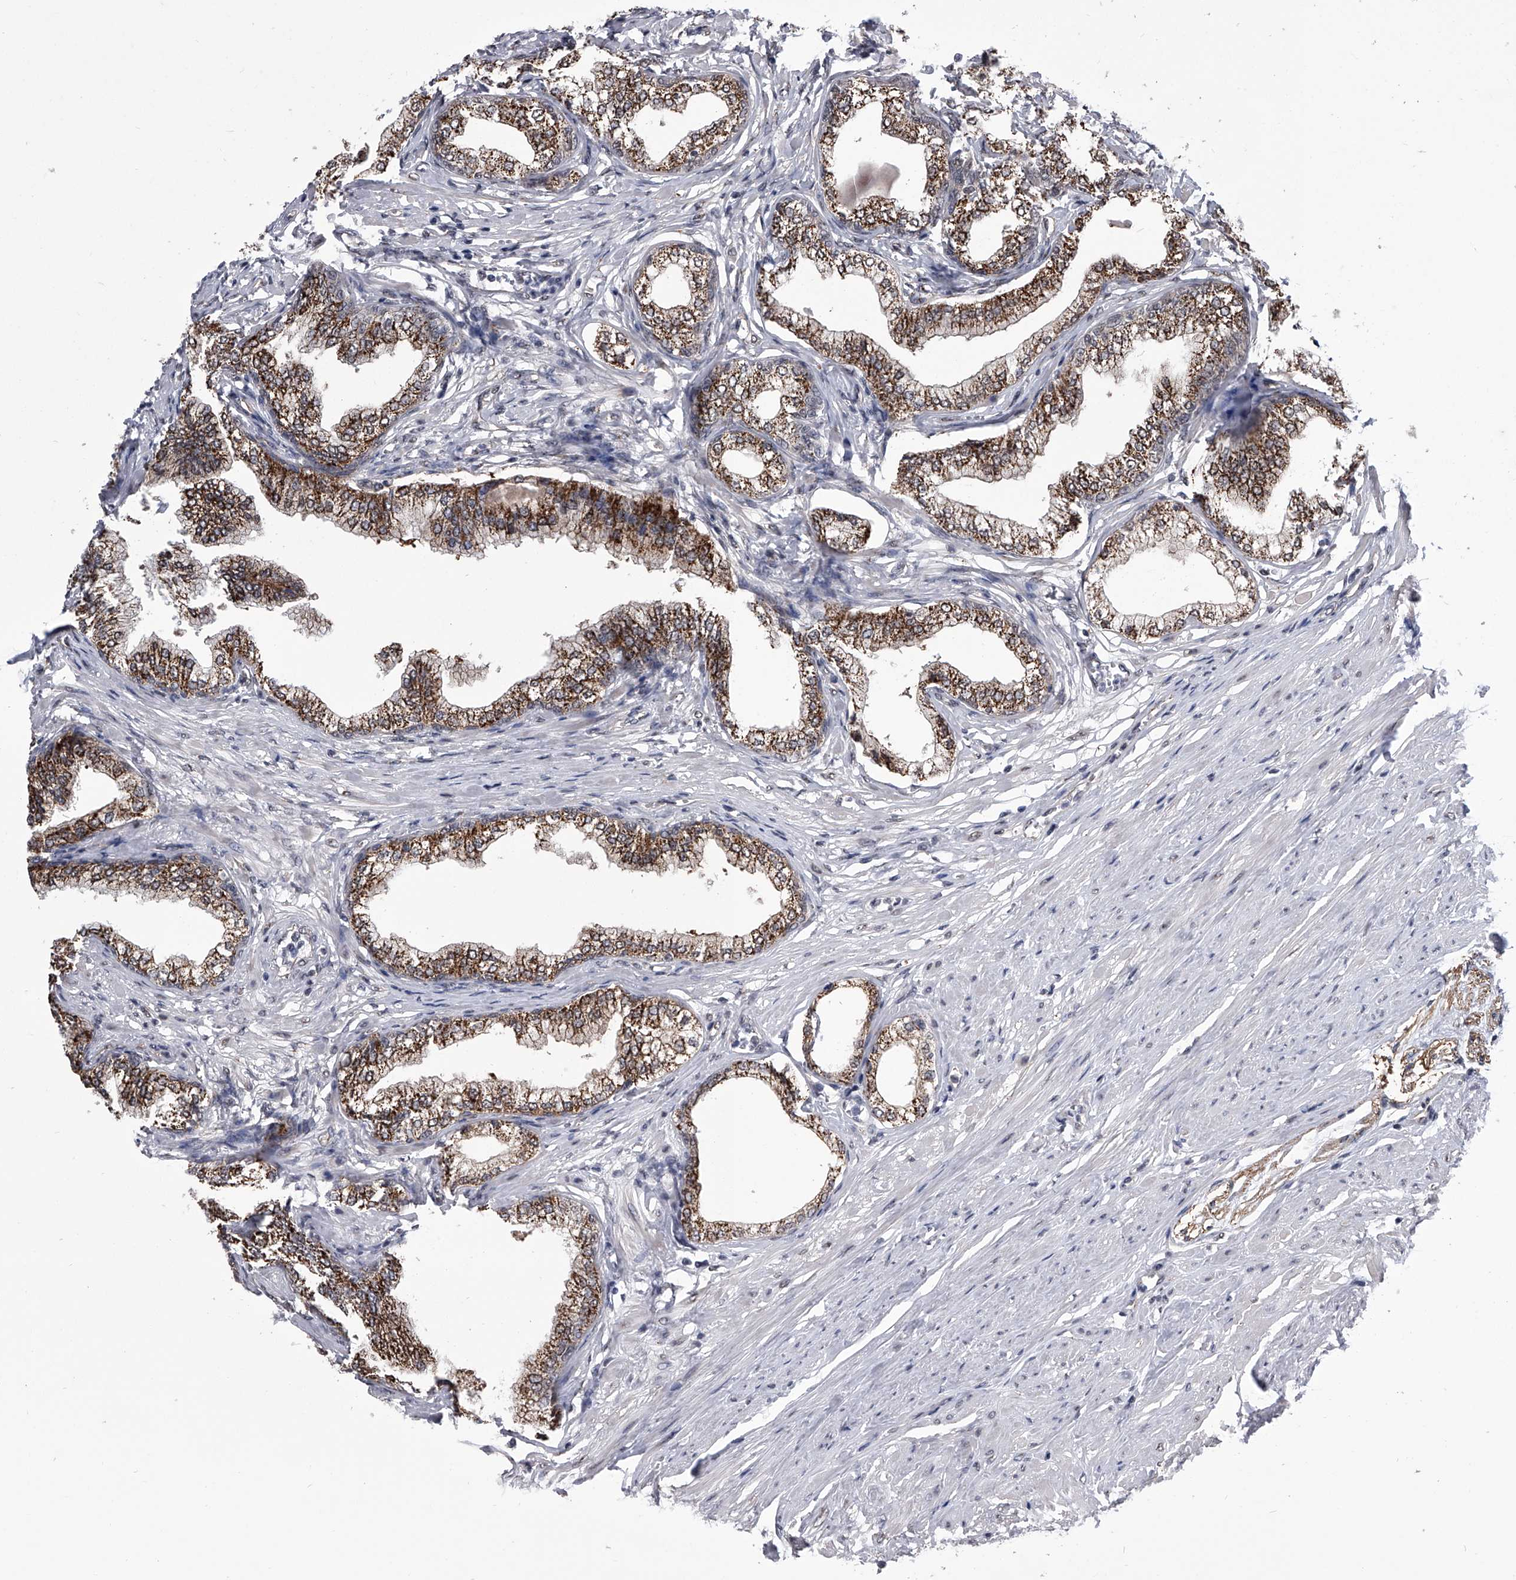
{"staining": {"intensity": "moderate", "quantity": ">75%", "location": "cytoplasmic/membranous"}, "tissue": "prostate", "cell_type": "Glandular cells", "image_type": "normal", "snomed": [{"axis": "morphology", "description": "Normal tissue, NOS"}, {"axis": "morphology", "description": "Urothelial carcinoma, Low grade"}, {"axis": "topography", "description": "Urinary bladder"}, {"axis": "topography", "description": "Prostate"}], "caption": "A brown stain labels moderate cytoplasmic/membranous positivity of a protein in glandular cells of normal prostate.", "gene": "ZNF76", "patient": {"sex": "male", "age": 60}}